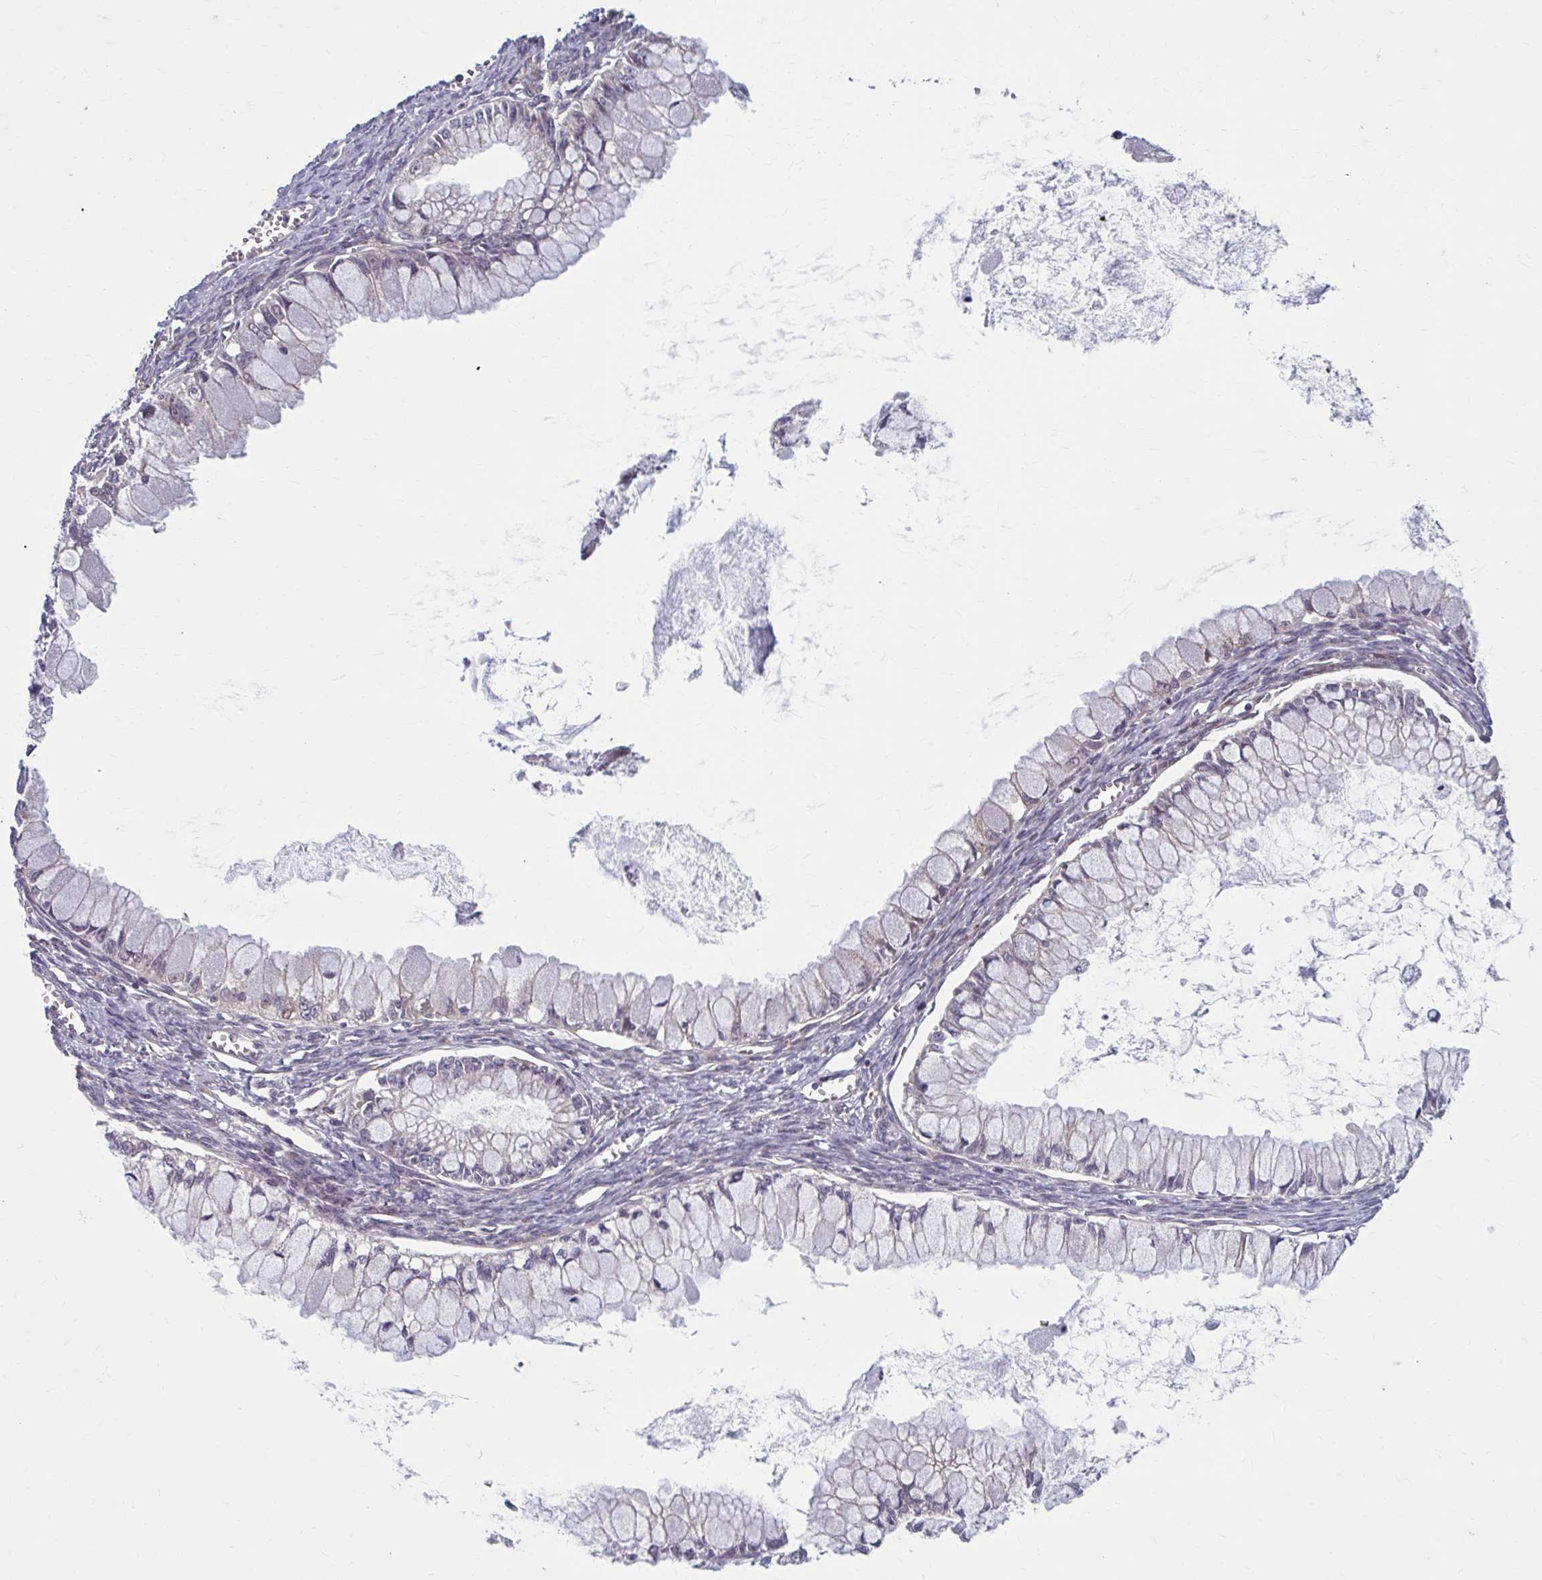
{"staining": {"intensity": "weak", "quantity": "<25%", "location": "cytoplasmic/membranous"}, "tissue": "ovarian cancer", "cell_type": "Tumor cells", "image_type": "cancer", "snomed": [{"axis": "morphology", "description": "Cystadenocarcinoma, mucinous, NOS"}, {"axis": "topography", "description": "Ovary"}], "caption": "High magnification brightfield microscopy of ovarian cancer (mucinous cystadenocarcinoma) stained with DAB (3,3'-diaminobenzidine) (brown) and counterstained with hematoxylin (blue): tumor cells show no significant staining. (DAB immunohistochemistry, high magnification).", "gene": "CHST3", "patient": {"sex": "female", "age": 34}}